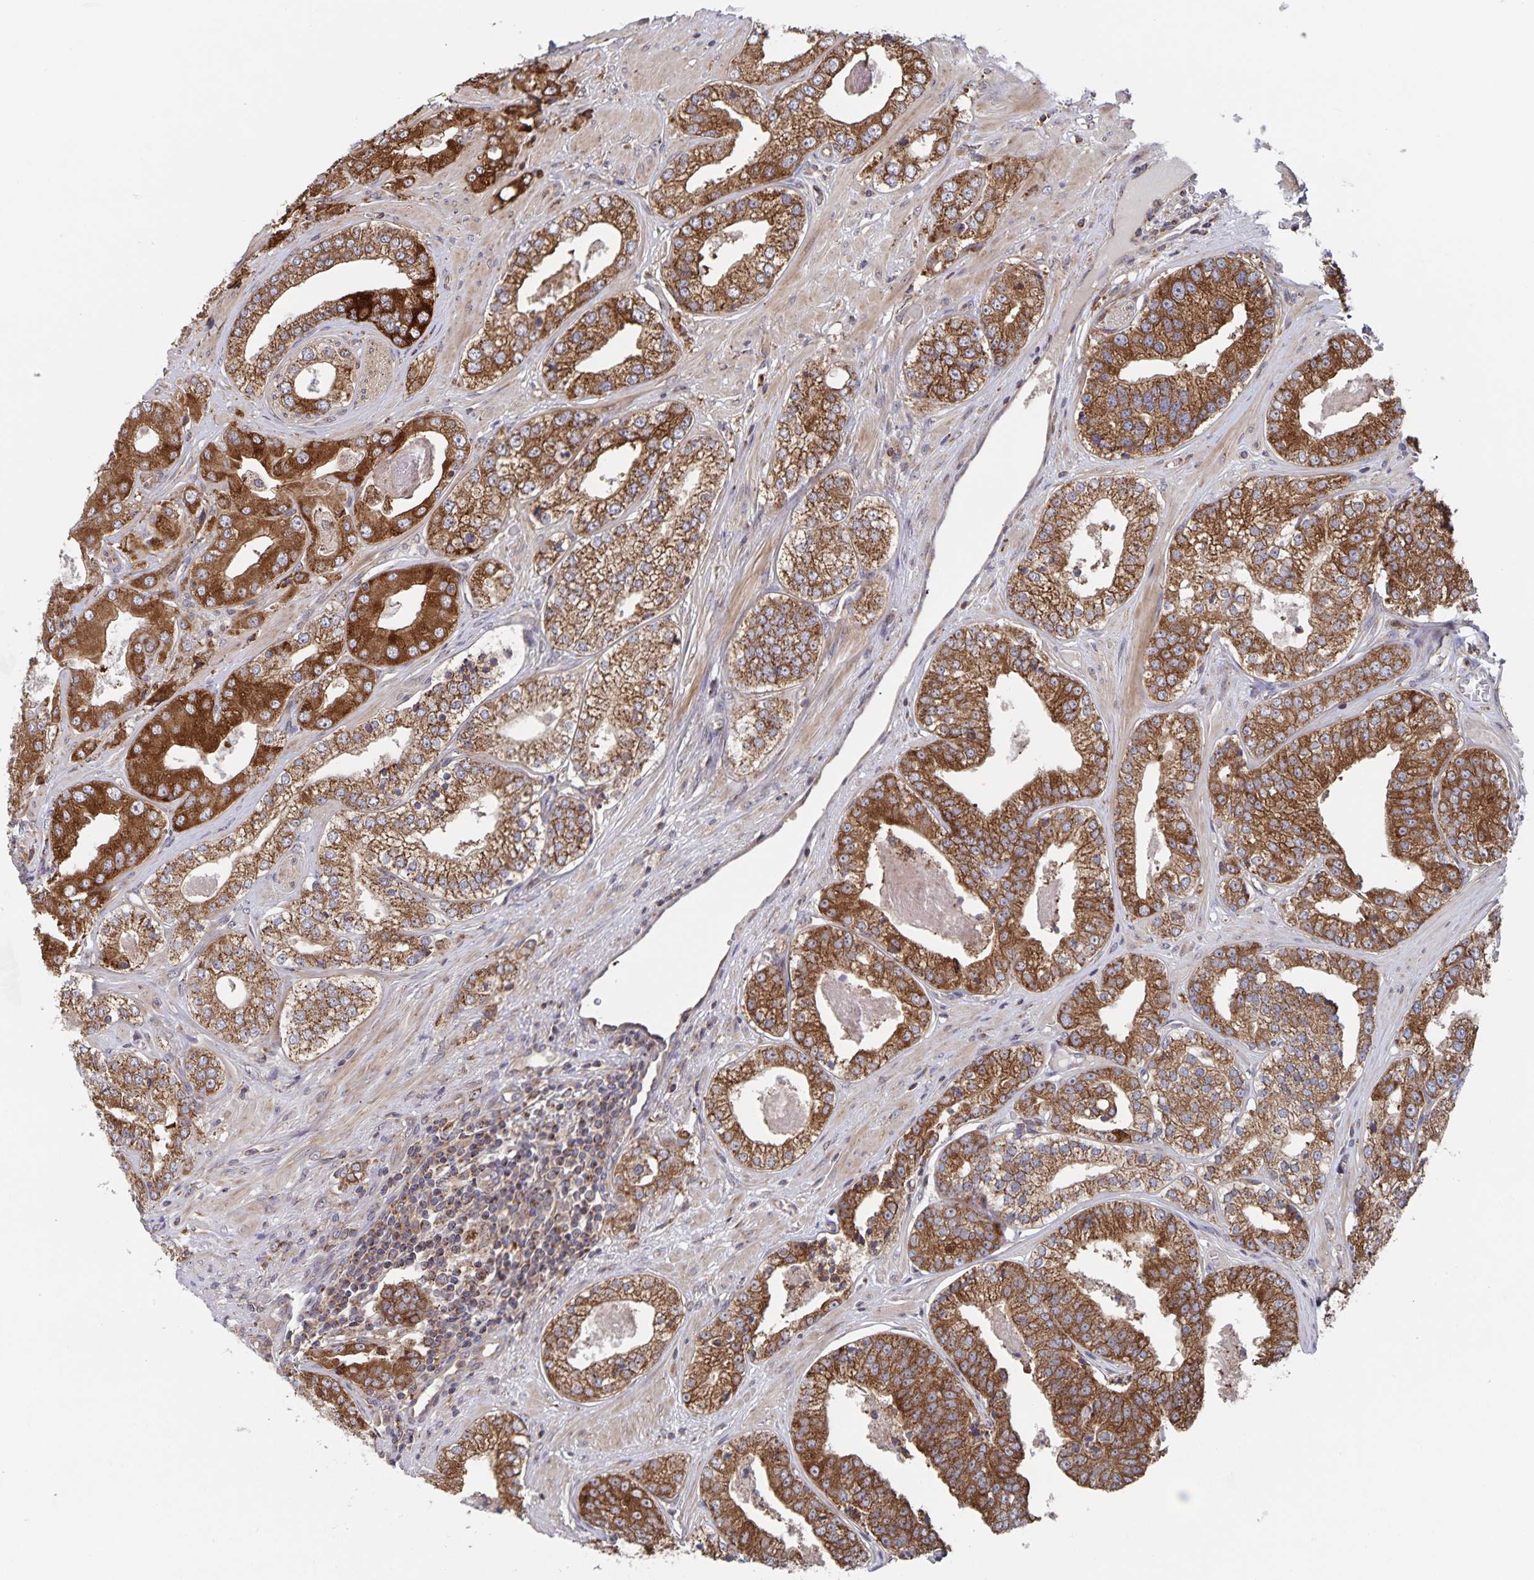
{"staining": {"intensity": "moderate", "quantity": ">75%", "location": "cytoplasmic/membranous"}, "tissue": "prostate cancer", "cell_type": "Tumor cells", "image_type": "cancer", "snomed": [{"axis": "morphology", "description": "Adenocarcinoma, Low grade"}, {"axis": "topography", "description": "Prostate"}], "caption": "Prostate adenocarcinoma (low-grade) stained with immunohistochemistry (IHC) displays moderate cytoplasmic/membranous expression in approximately >75% of tumor cells.", "gene": "ACACA", "patient": {"sex": "male", "age": 60}}